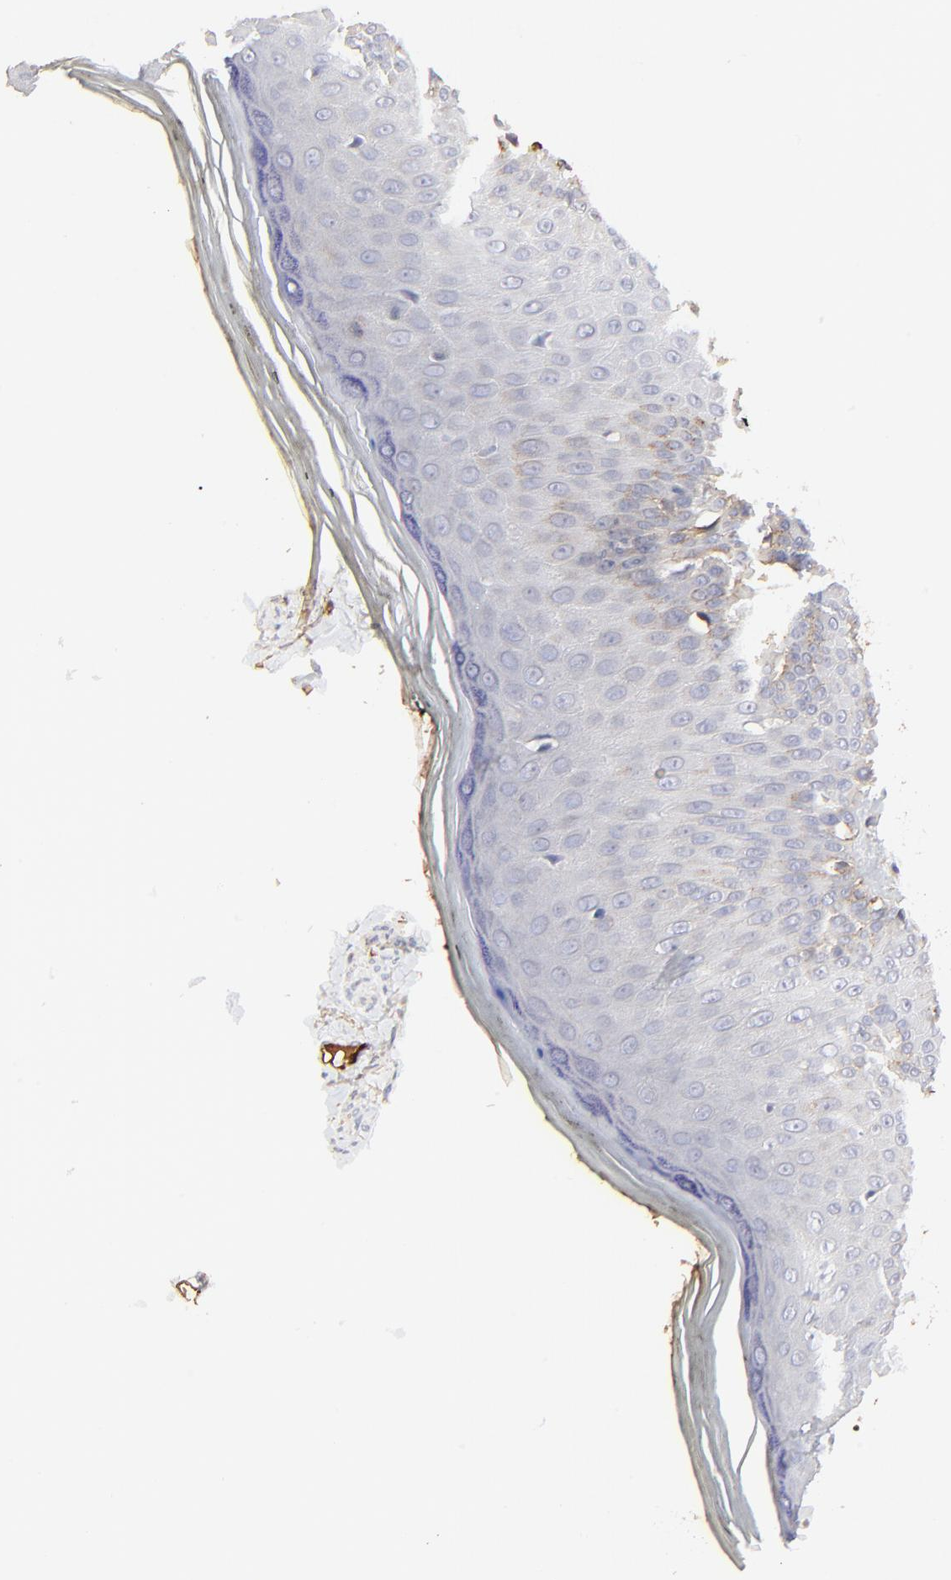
{"staining": {"intensity": "weak", "quantity": "<25%", "location": "cytoplasmic/membranous"}, "tissue": "skin", "cell_type": "Epidermal cells", "image_type": "normal", "snomed": [{"axis": "morphology", "description": "Normal tissue, NOS"}, {"axis": "morphology", "description": "Inflammation, NOS"}, {"axis": "topography", "description": "Soft tissue"}, {"axis": "topography", "description": "Anal"}], "caption": "There is no significant positivity in epidermal cells of skin. (DAB immunohistochemistry, high magnification).", "gene": "PAG1", "patient": {"sex": "female", "age": 15}}